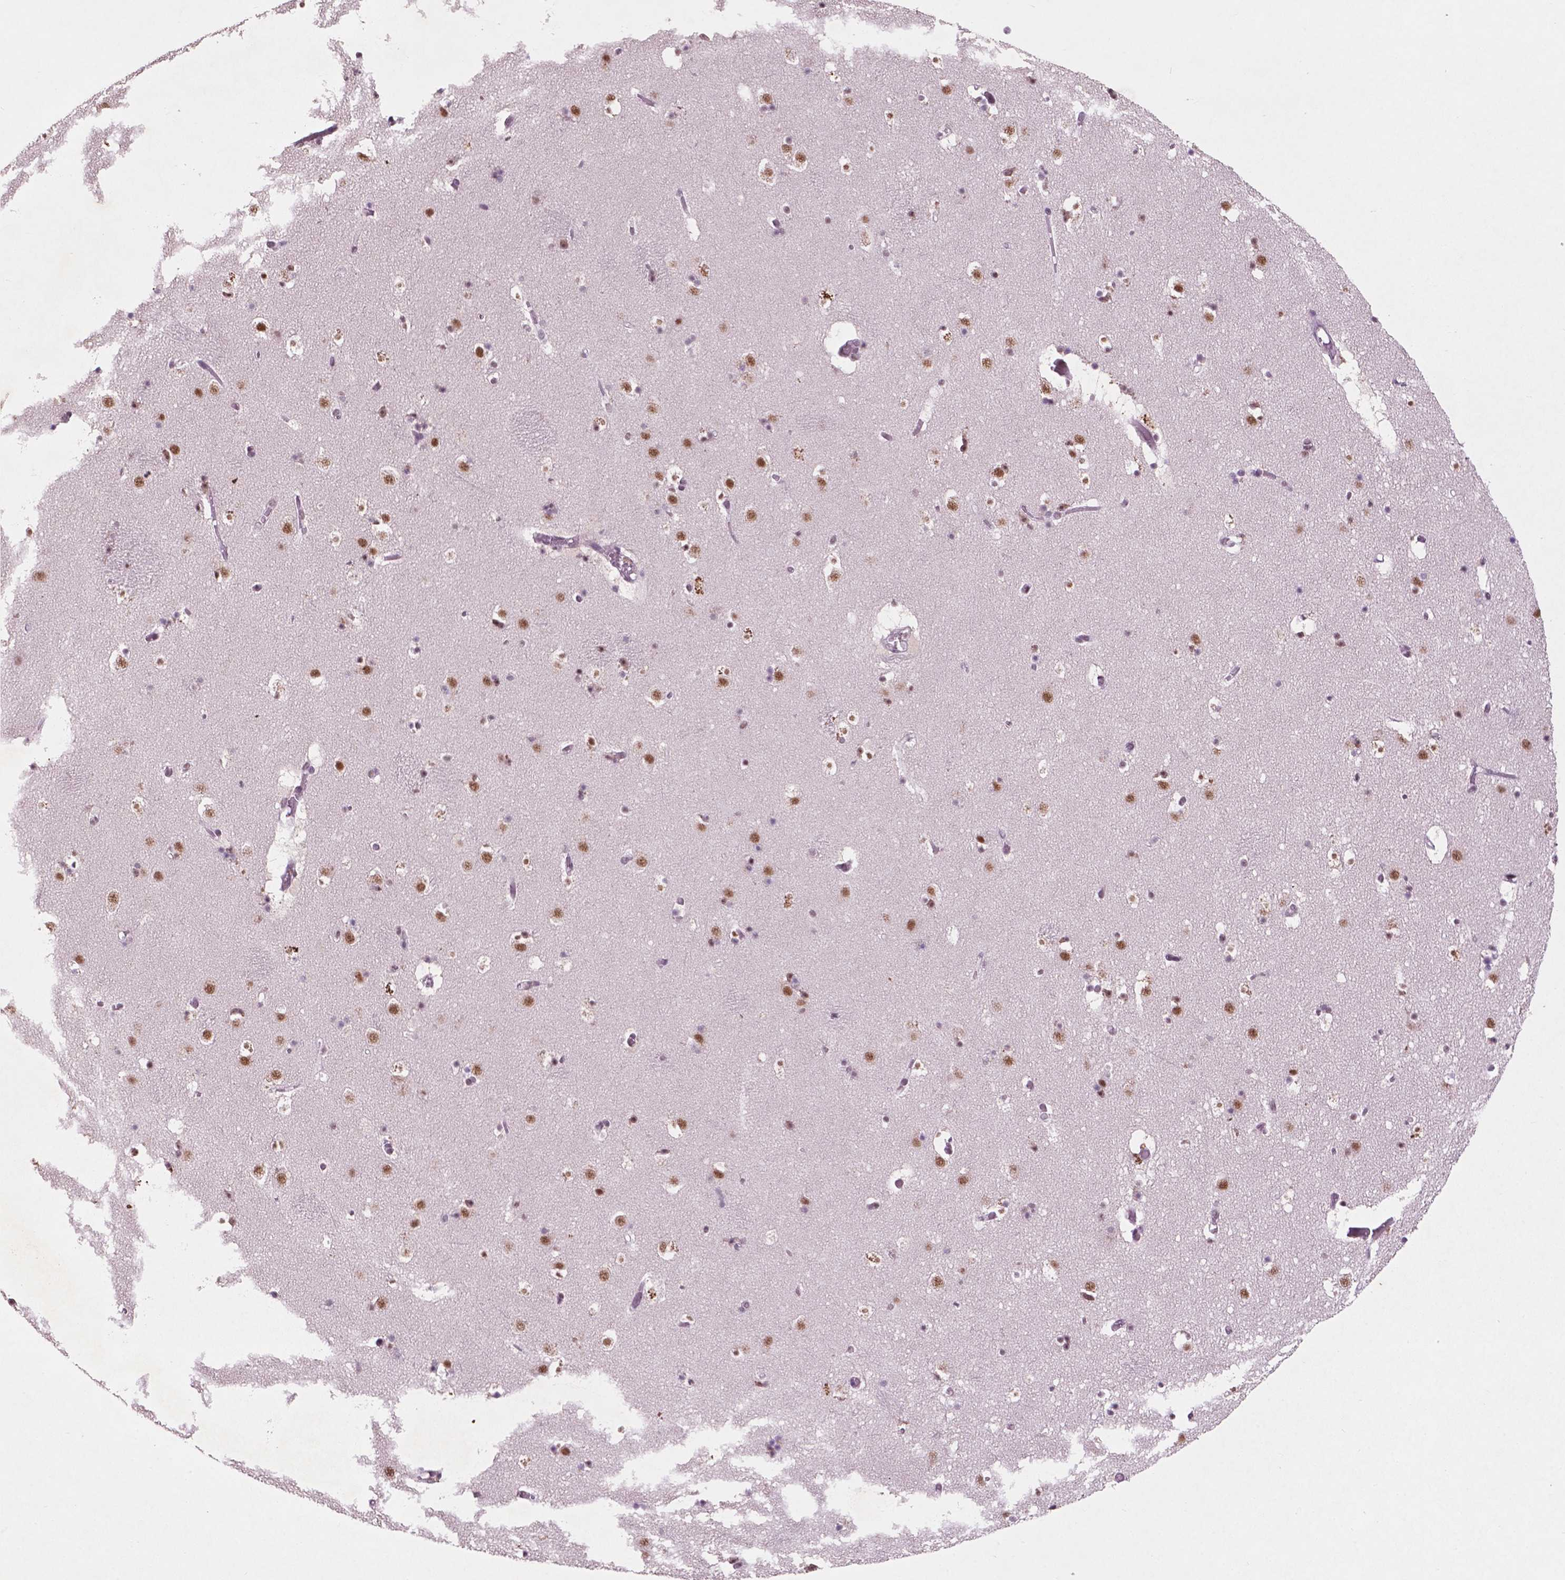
{"staining": {"intensity": "moderate", "quantity": ">75%", "location": "nuclear"}, "tissue": "caudate", "cell_type": "Glial cells", "image_type": "normal", "snomed": [{"axis": "morphology", "description": "Normal tissue, NOS"}, {"axis": "topography", "description": "Lateral ventricle wall"}], "caption": "Immunohistochemistry (DAB (3,3'-diaminobenzidine)) staining of unremarkable caudate exhibits moderate nuclear protein staining in approximately >75% of glial cells.", "gene": "CTR9", "patient": {"sex": "female", "age": 42}}